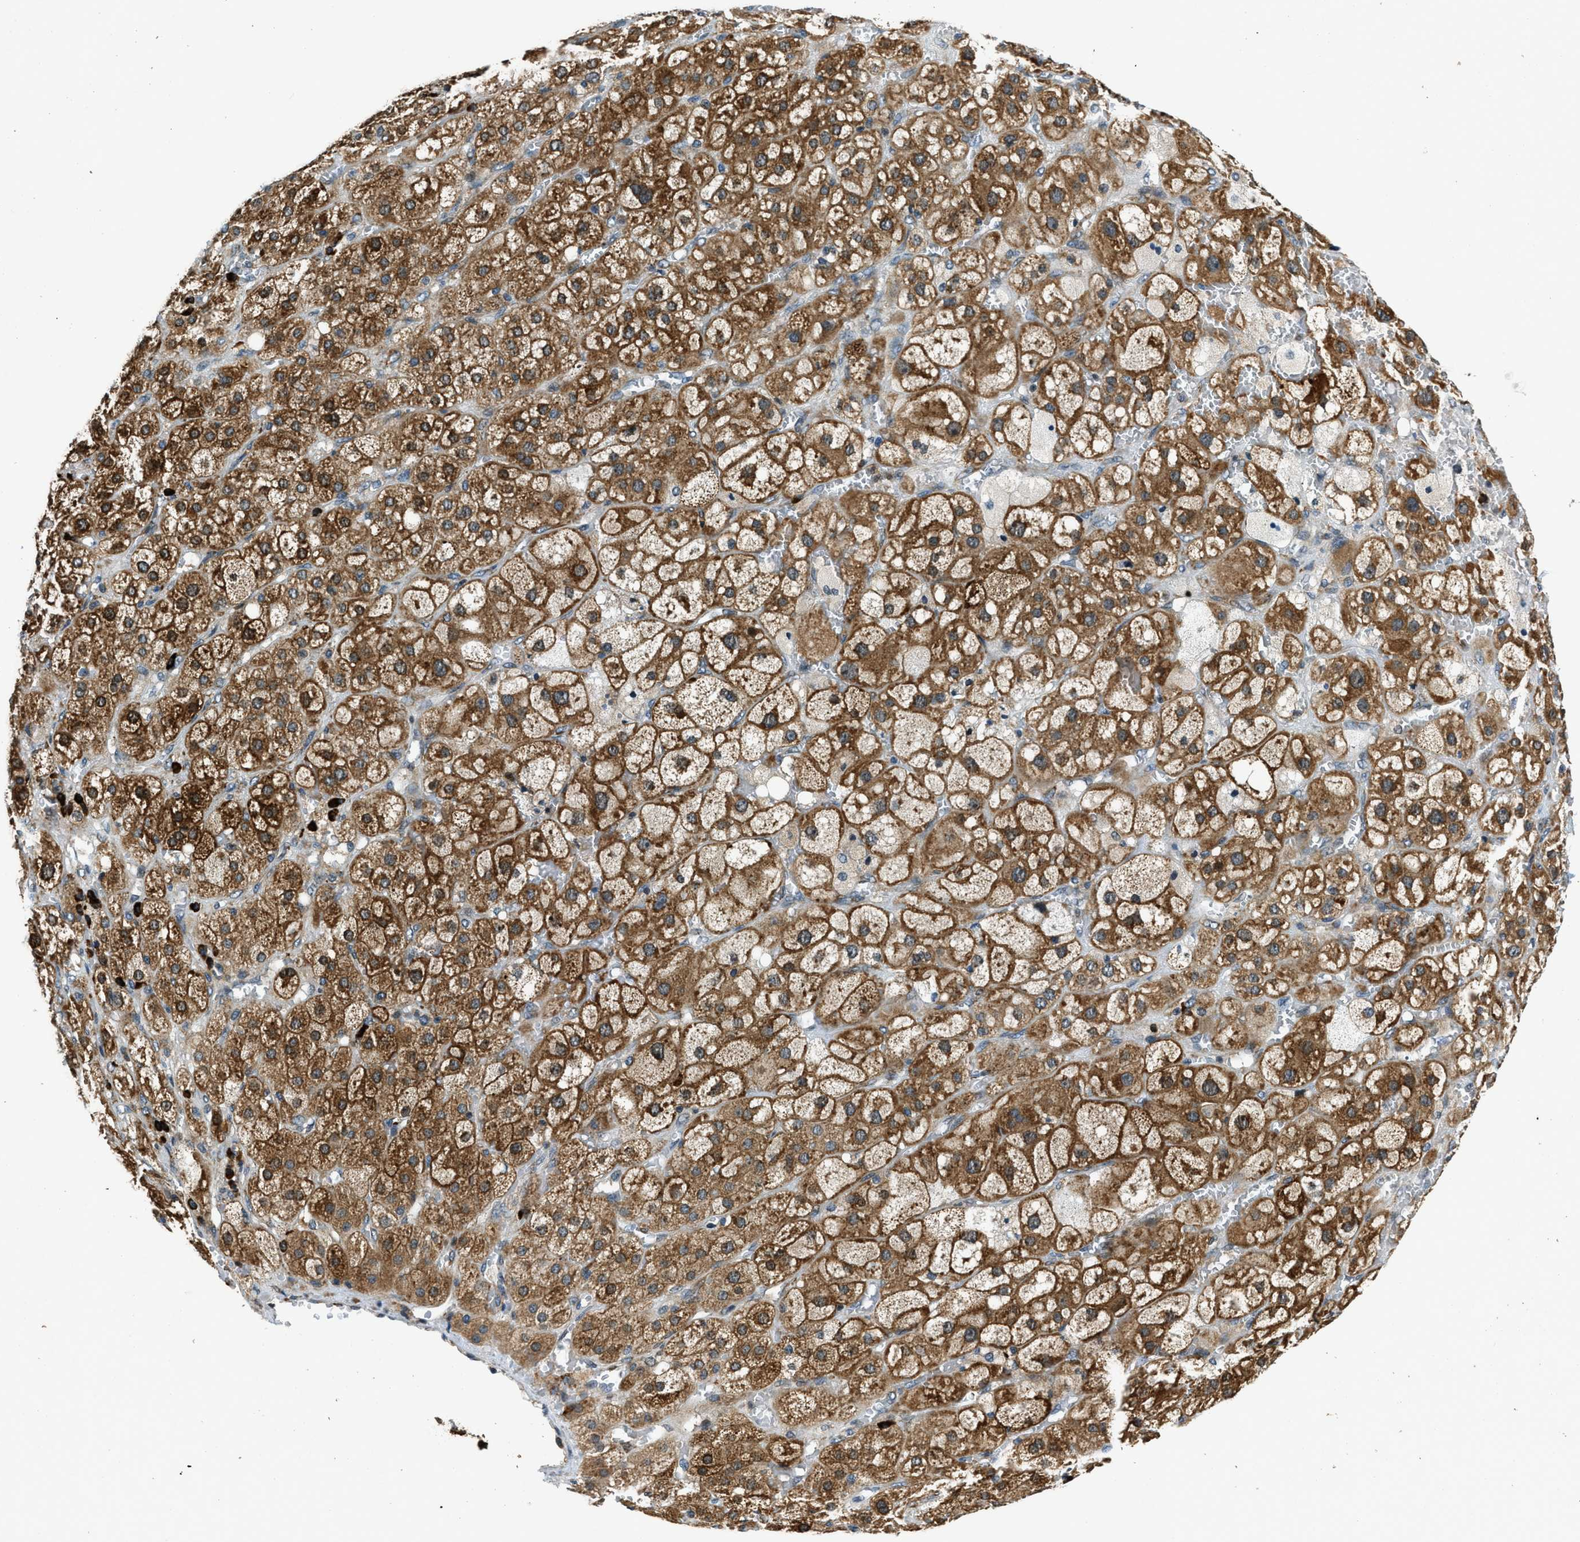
{"staining": {"intensity": "strong", "quantity": ">75%", "location": "cytoplasmic/membranous,nuclear"}, "tissue": "adrenal gland", "cell_type": "Glandular cells", "image_type": "normal", "snomed": [{"axis": "morphology", "description": "Normal tissue, NOS"}, {"axis": "topography", "description": "Adrenal gland"}], "caption": "About >75% of glandular cells in normal adrenal gland exhibit strong cytoplasmic/membranous,nuclear protein staining as visualized by brown immunohistochemical staining.", "gene": "HERC2", "patient": {"sex": "female", "age": 47}}